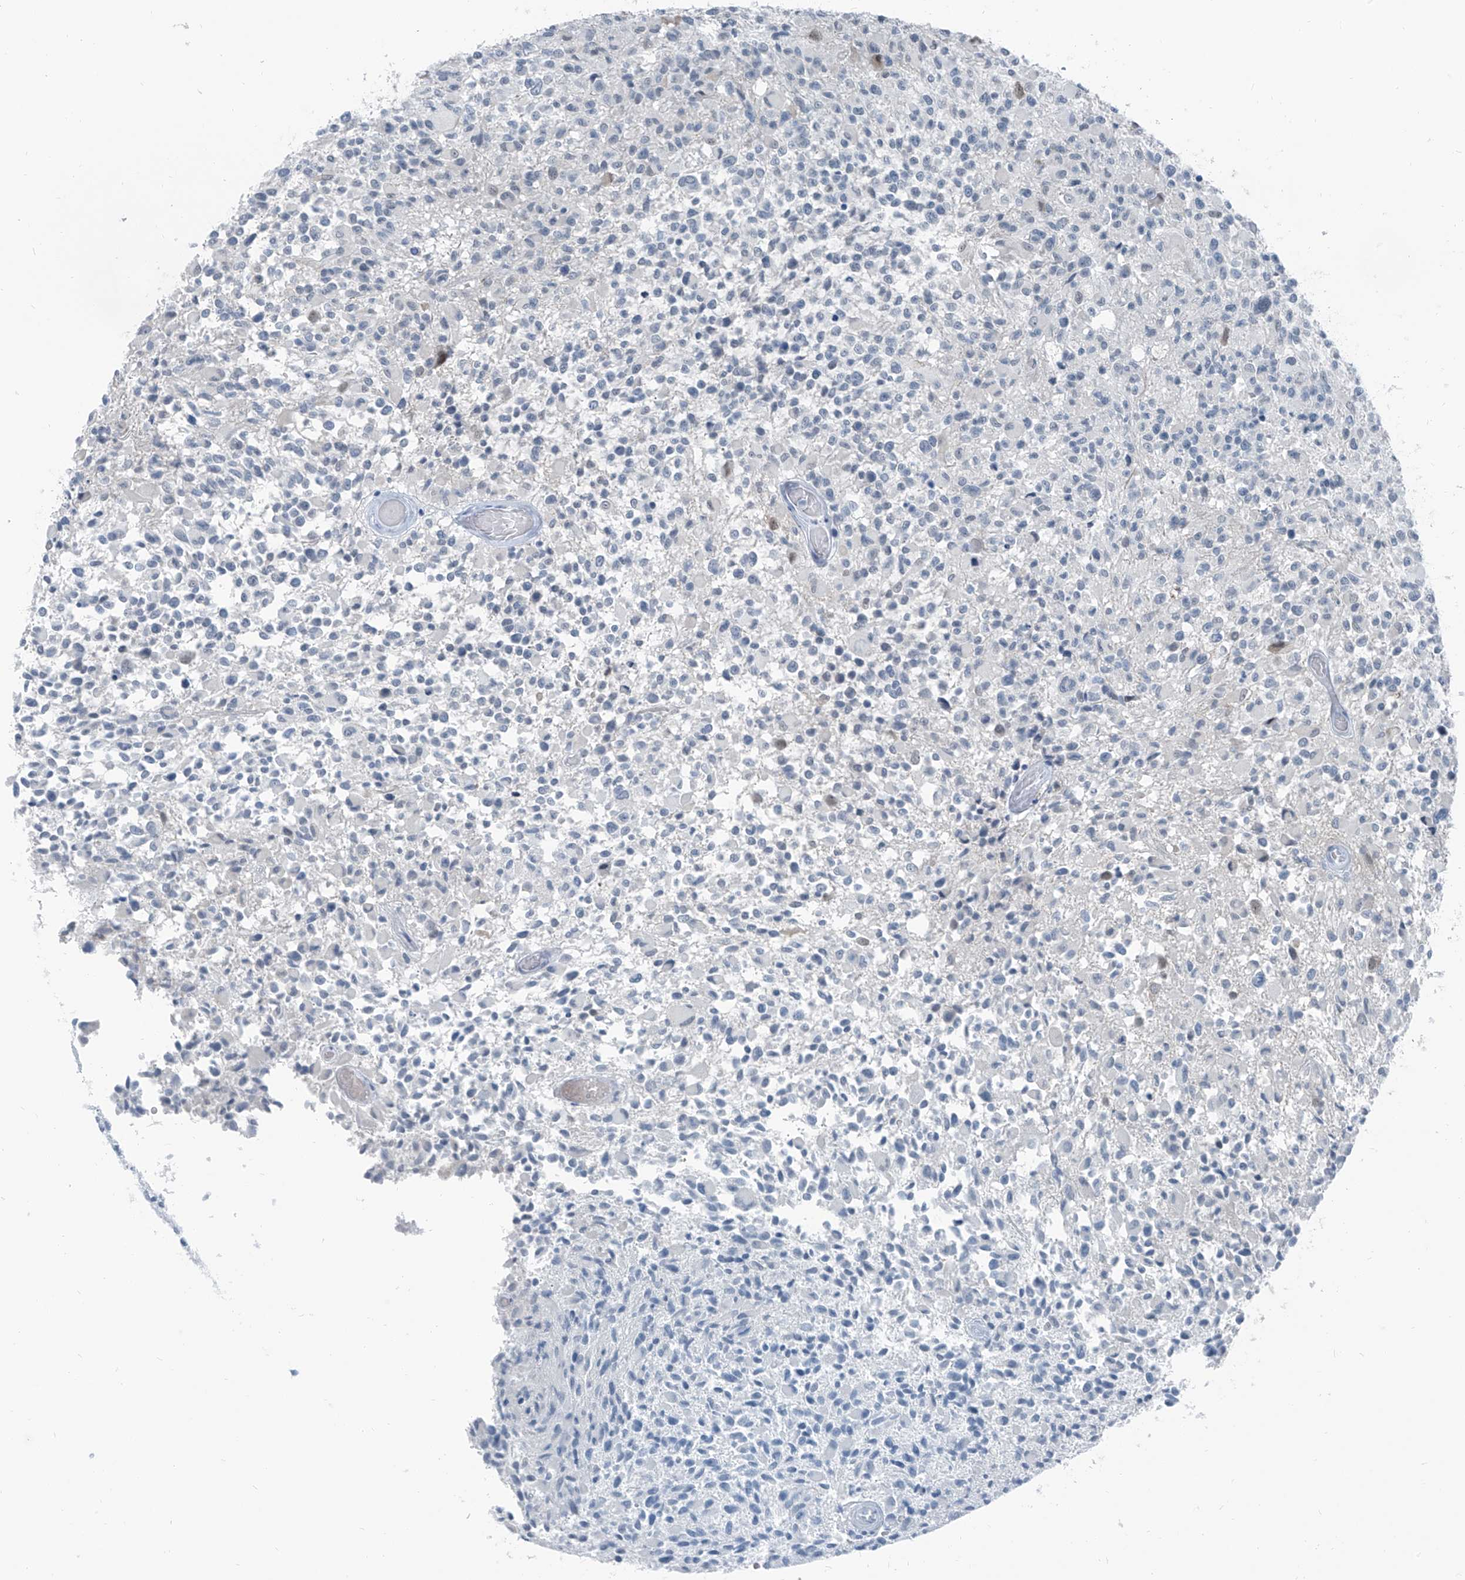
{"staining": {"intensity": "negative", "quantity": "none", "location": "none"}, "tissue": "glioma", "cell_type": "Tumor cells", "image_type": "cancer", "snomed": [{"axis": "morphology", "description": "Glioma, malignant, High grade"}, {"axis": "morphology", "description": "Glioblastoma, NOS"}, {"axis": "topography", "description": "Brain"}], "caption": "The image shows no significant expression in tumor cells of glioblastoma.", "gene": "RGN", "patient": {"sex": "male", "age": 60}}